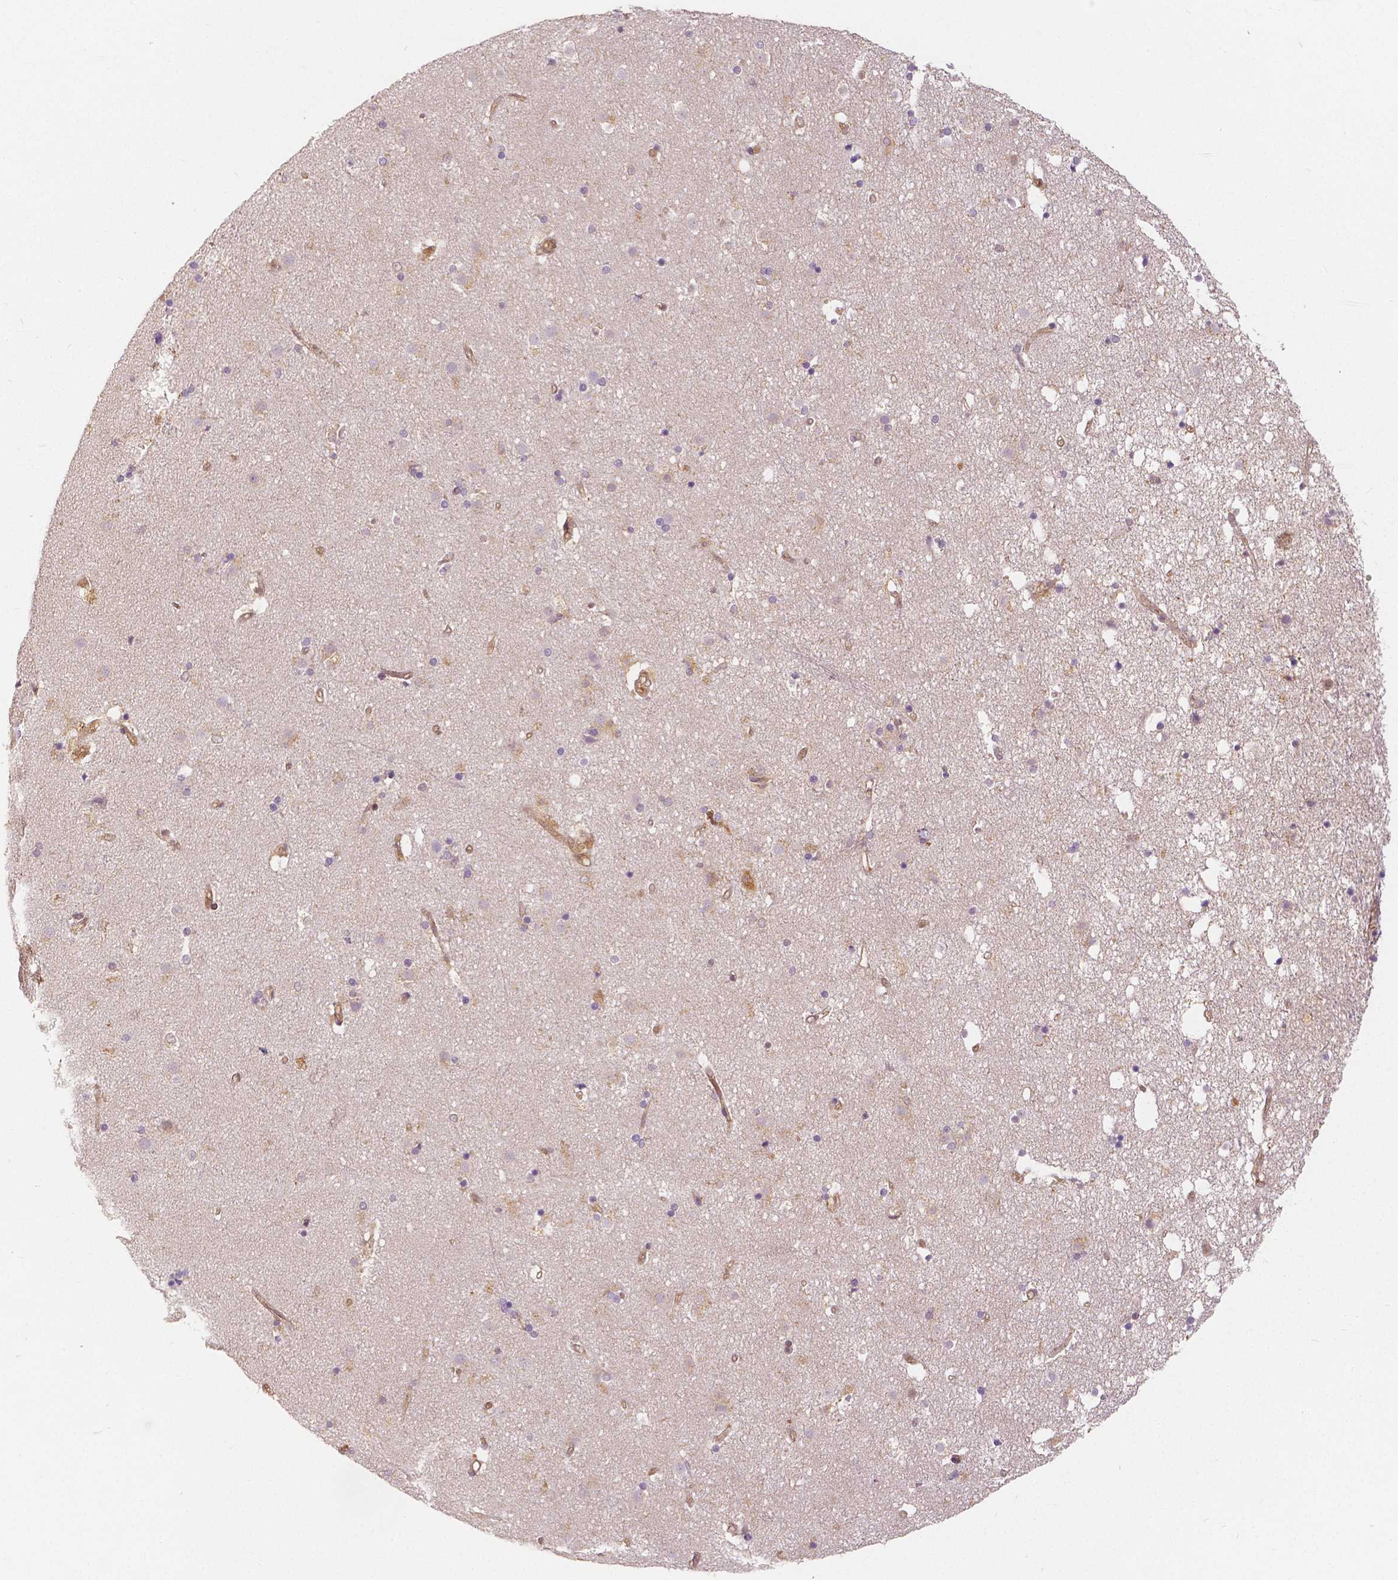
{"staining": {"intensity": "negative", "quantity": "none", "location": "none"}, "tissue": "caudate", "cell_type": "Glial cells", "image_type": "normal", "snomed": [{"axis": "morphology", "description": "Normal tissue, NOS"}, {"axis": "topography", "description": "Lateral ventricle wall"}], "caption": "Immunohistochemistry micrograph of benign caudate: caudate stained with DAB demonstrates no significant protein staining in glial cells. Nuclei are stained in blue.", "gene": "NAPRT", "patient": {"sex": "female", "age": 71}}